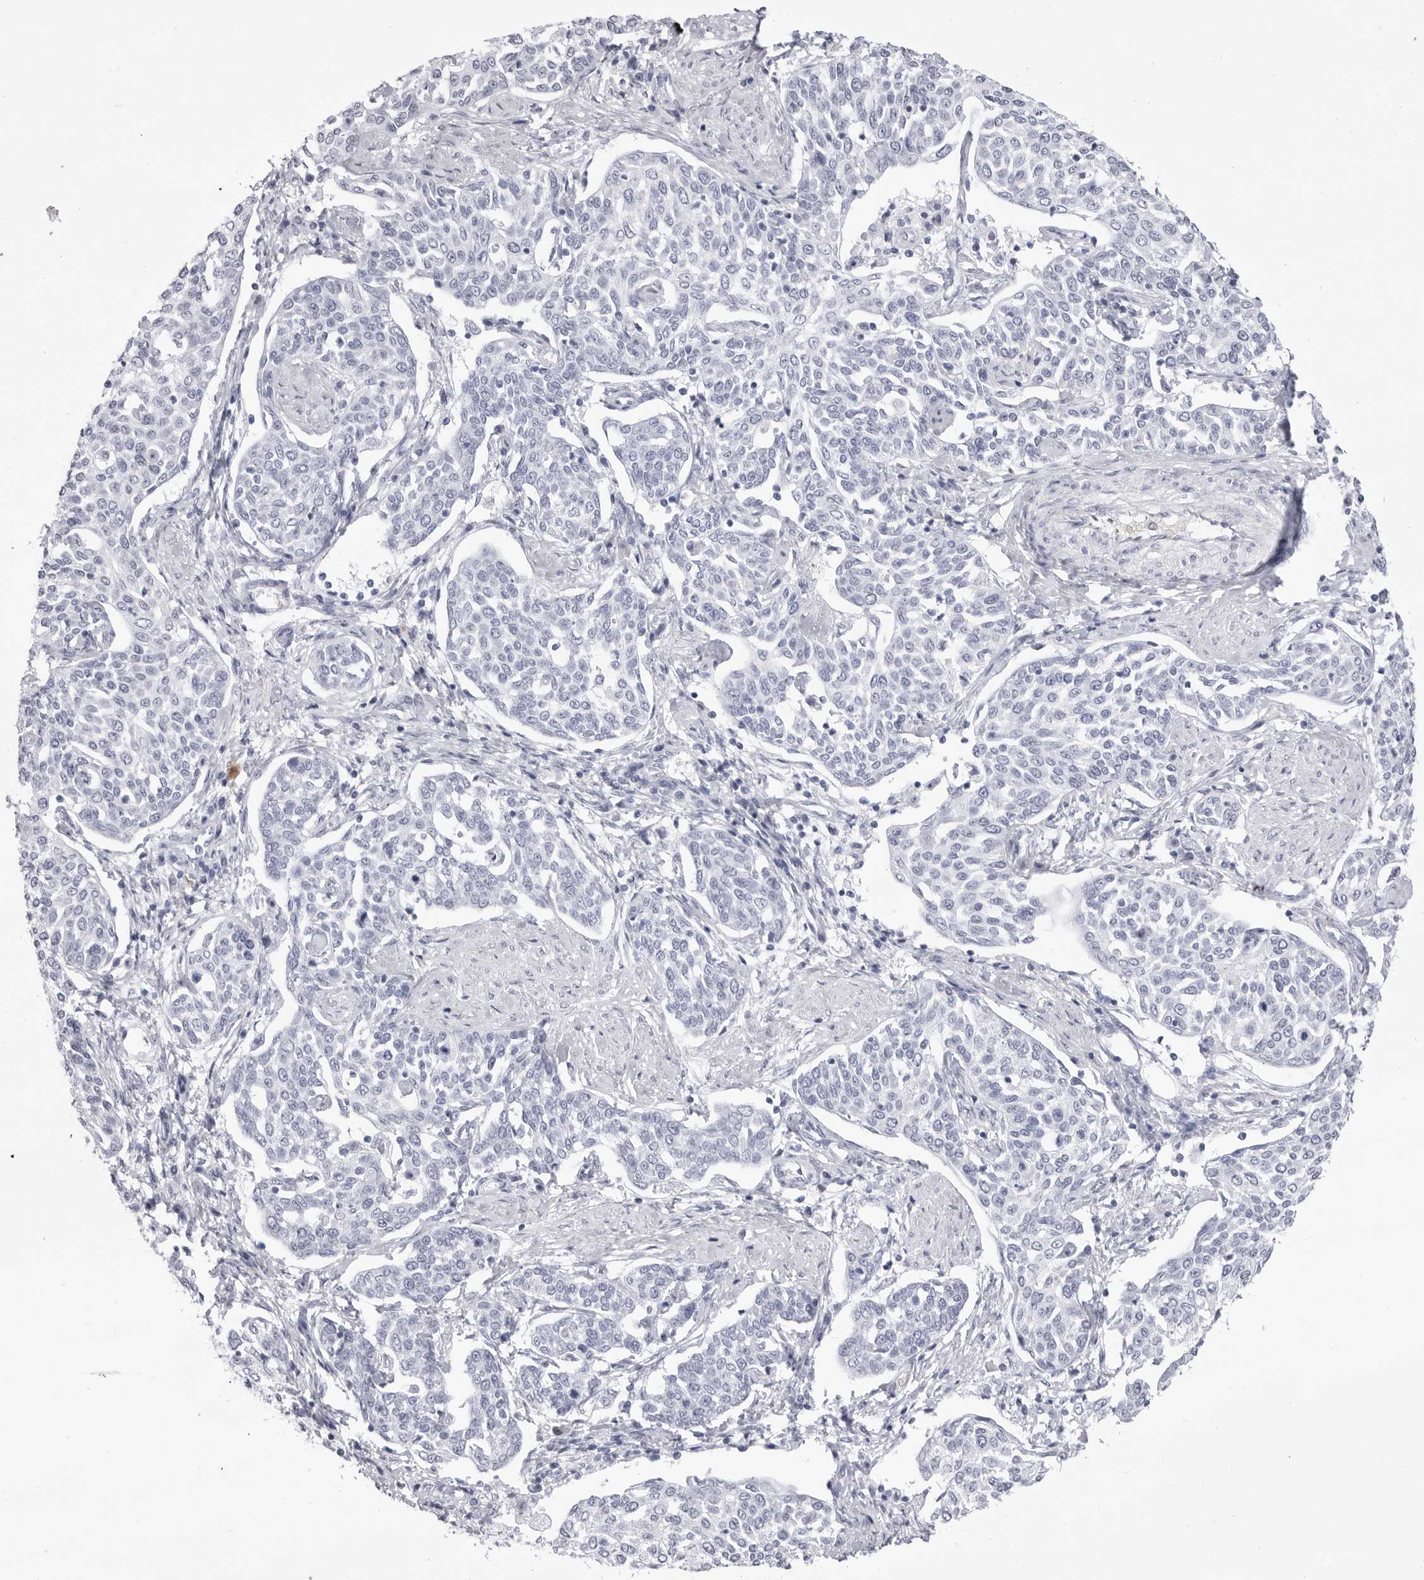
{"staining": {"intensity": "negative", "quantity": "none", "location": "none"}, "tissue": "cervical cancer", "cell_type": "Tumor cells", "image_type": "cancer", "snomed": [{"axis": "morphology", "description": "Squamous cell carcinoma, NOS"}, {"axis": "topography", "description": "Cervix"}], "caption": "Micrograph shows no protein staining in tumor cells of cervical cancer tissue.", "gene": "TSSK1B", "patient": {"sex": "female", "age": 34}}